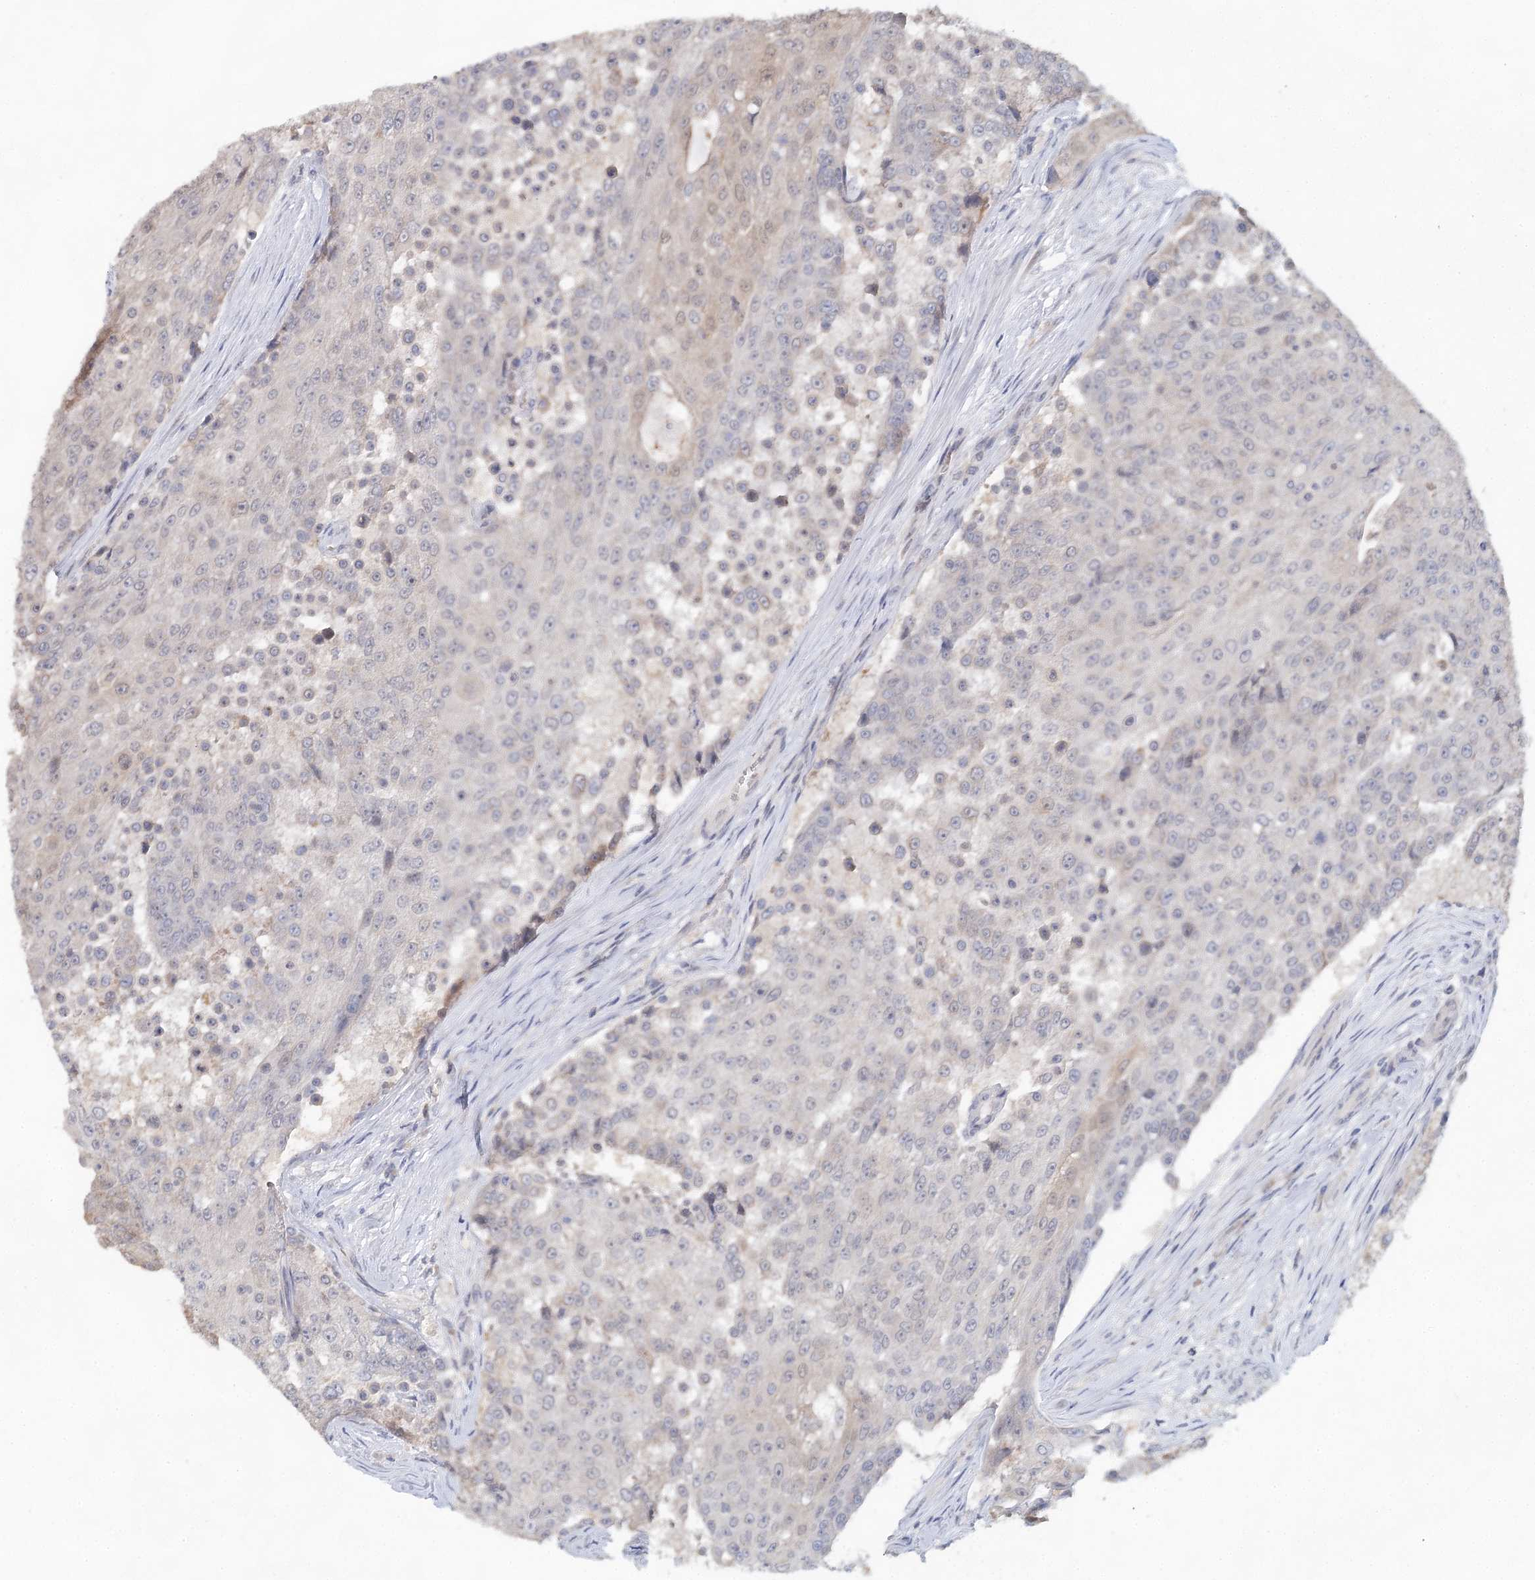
{"staining": {"intensity": "negative", "quantity": "none", "location": "none"}, "tissue": "urothelial cancer", "cell_type": "Tumor cells", "image_type": "cancer", "snomed": [{"axis": "morphology", "description": "Urothelial carcinoma, High grade"}, {"axis": "topography", "description": "Urinary bladder"}], "caption": "The IHC histopathology image has no significant staining in tumor cells of urothelial cancer tissue.", "gene": "BLTP1", "patient": {"sex": "female", "age": 63}}